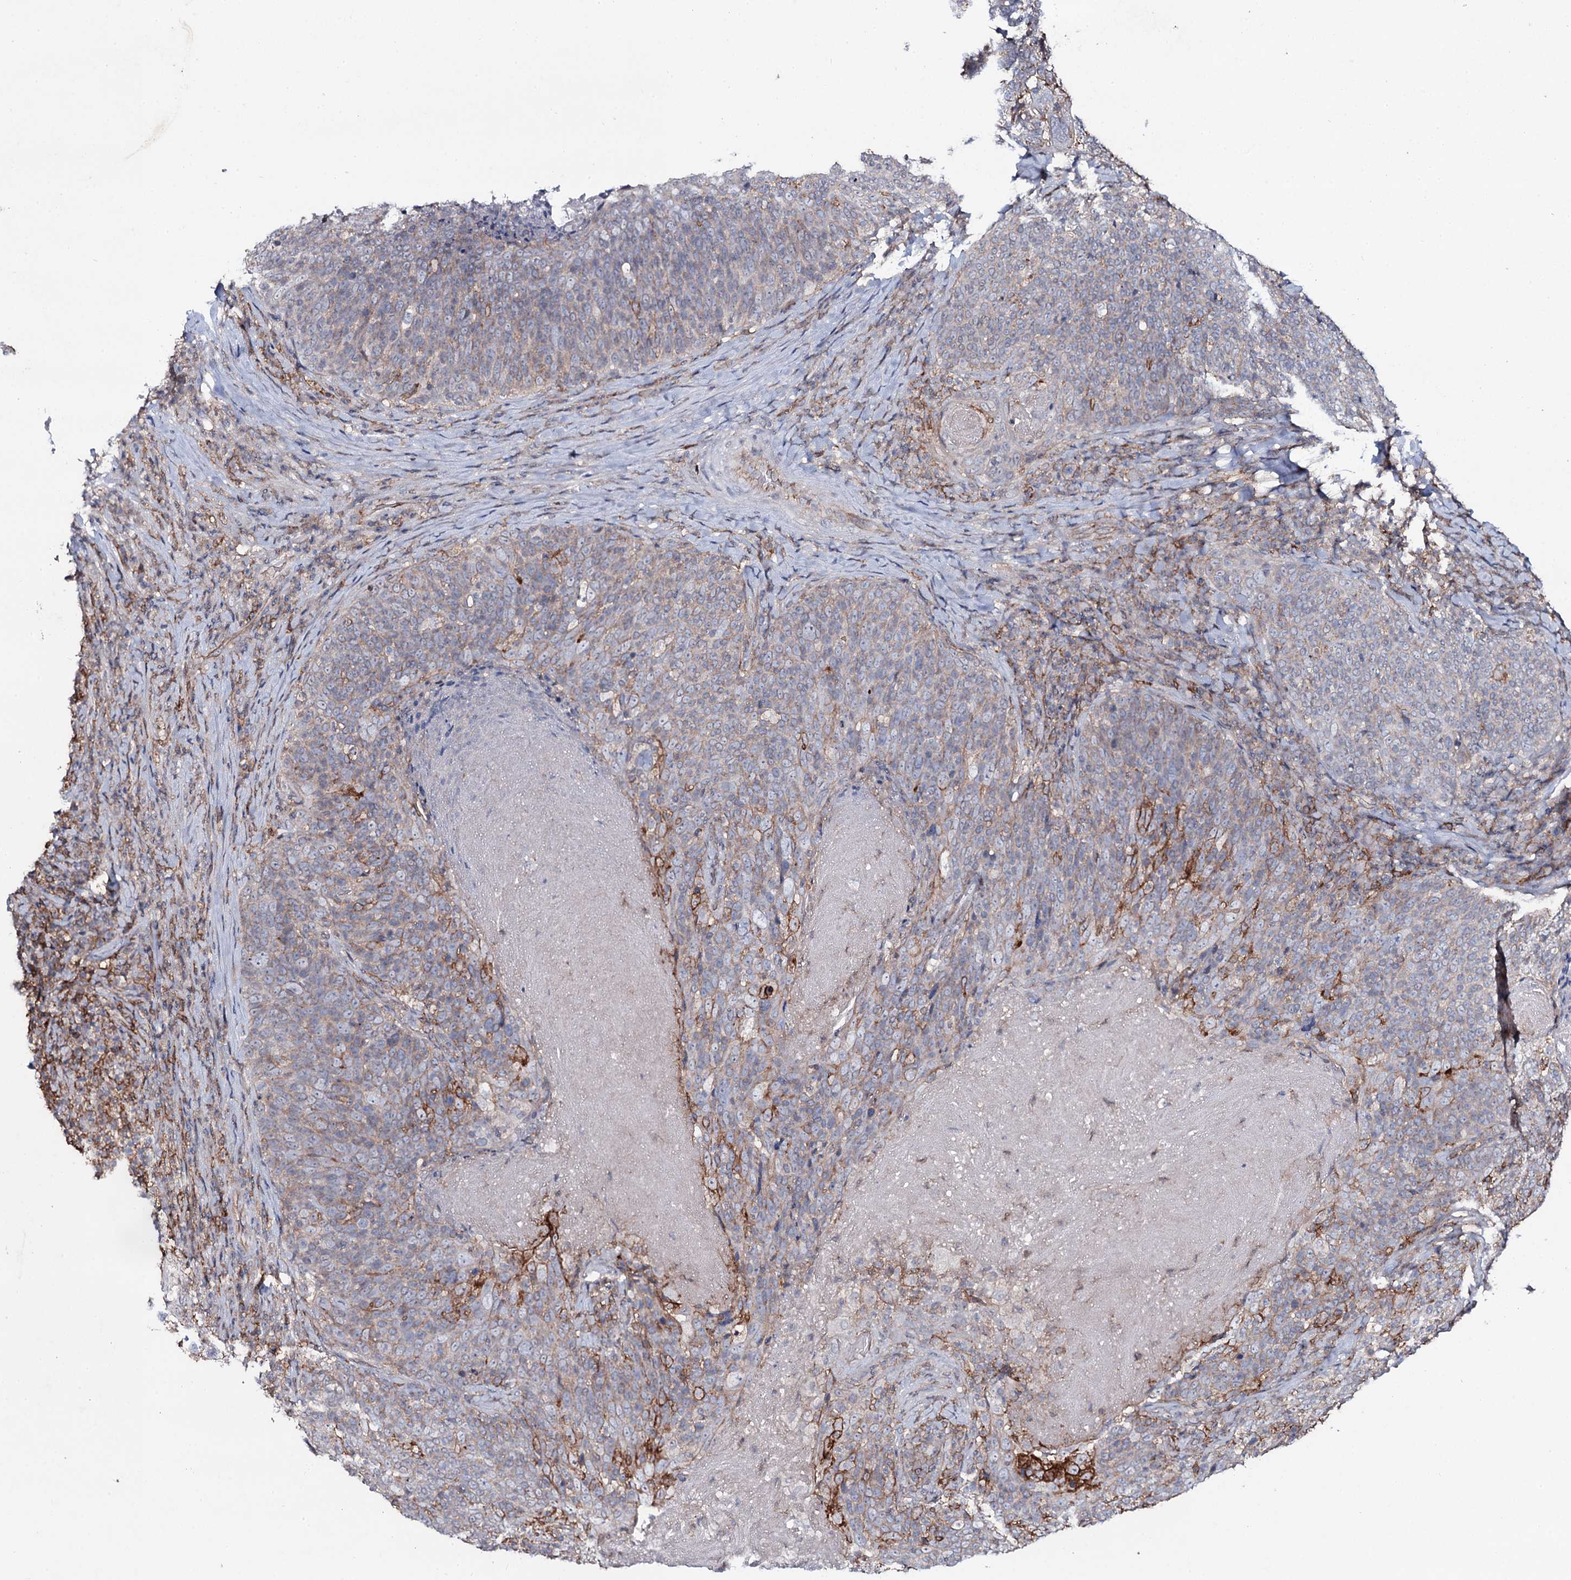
{"staining": {"intensity": "negative", "quantity": "none", "location": "none"}, "tissue": "head and neck cancer", "cell_type": "Tumor cells", "image_type": "cancer", "snomed": [{"axis": "morphology", "description": "Squamous cell carcinoma, NOS"}, {"axis": "morphology", "description": "Squamous cell carcinoma, metastatic, NOS"}, {"axis": "topography", "description": "Lymph node"}, {"axis": "topography", "description": "Head-Neck"}], "caption": "This image is of head and neck cancer stained with immunohistochemistry to label a protein in brown with the nuclei are counter-stained blue. There is no expression in tumor cells.", "gene": "SNAP23", "patient": {"sex": "male", "age": 62}}